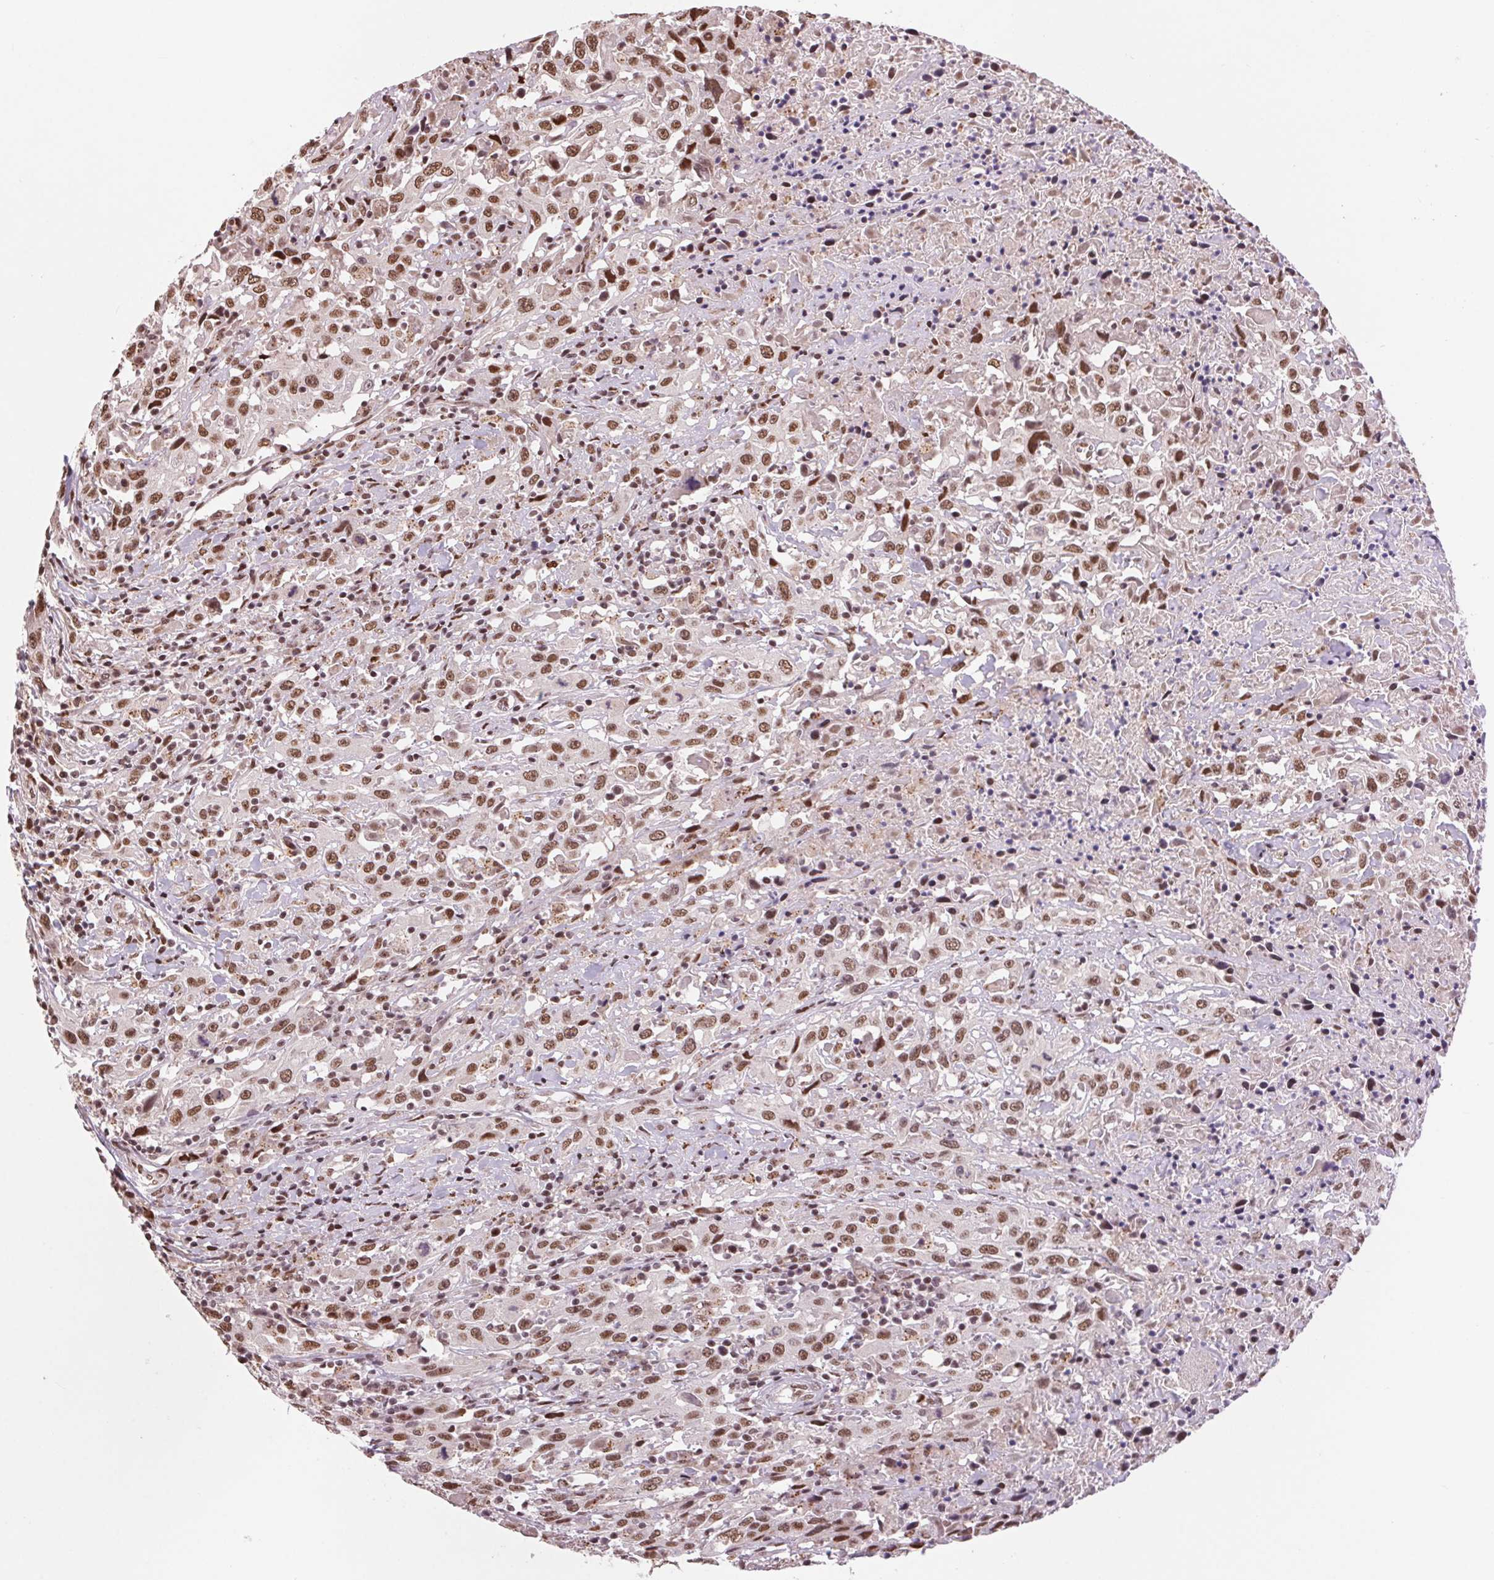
{"staining": {"intensity": "moderate", "quantity": ">75%", "location": "nuclear"}, "tissue": "urothelial cancer", "cell_type": "Tumor cells", "image_type": "cancer", "snomed": [{"axis": "morphology", "description": "Urothelial carcinoma, High grade"}, {"axis": "topography", "description": "Urinary bladder"}], "caption": "High-magnification brightfield microscopy of urothelial cancer stained with DAB (brown) and counterstained with hematoxylin (blue). tumor cells exhibit moderate nuclear expression is appreciated in about>75% of cells.", "gene": "RAD23A", "patient": {"sex": "male", "age": 61}}